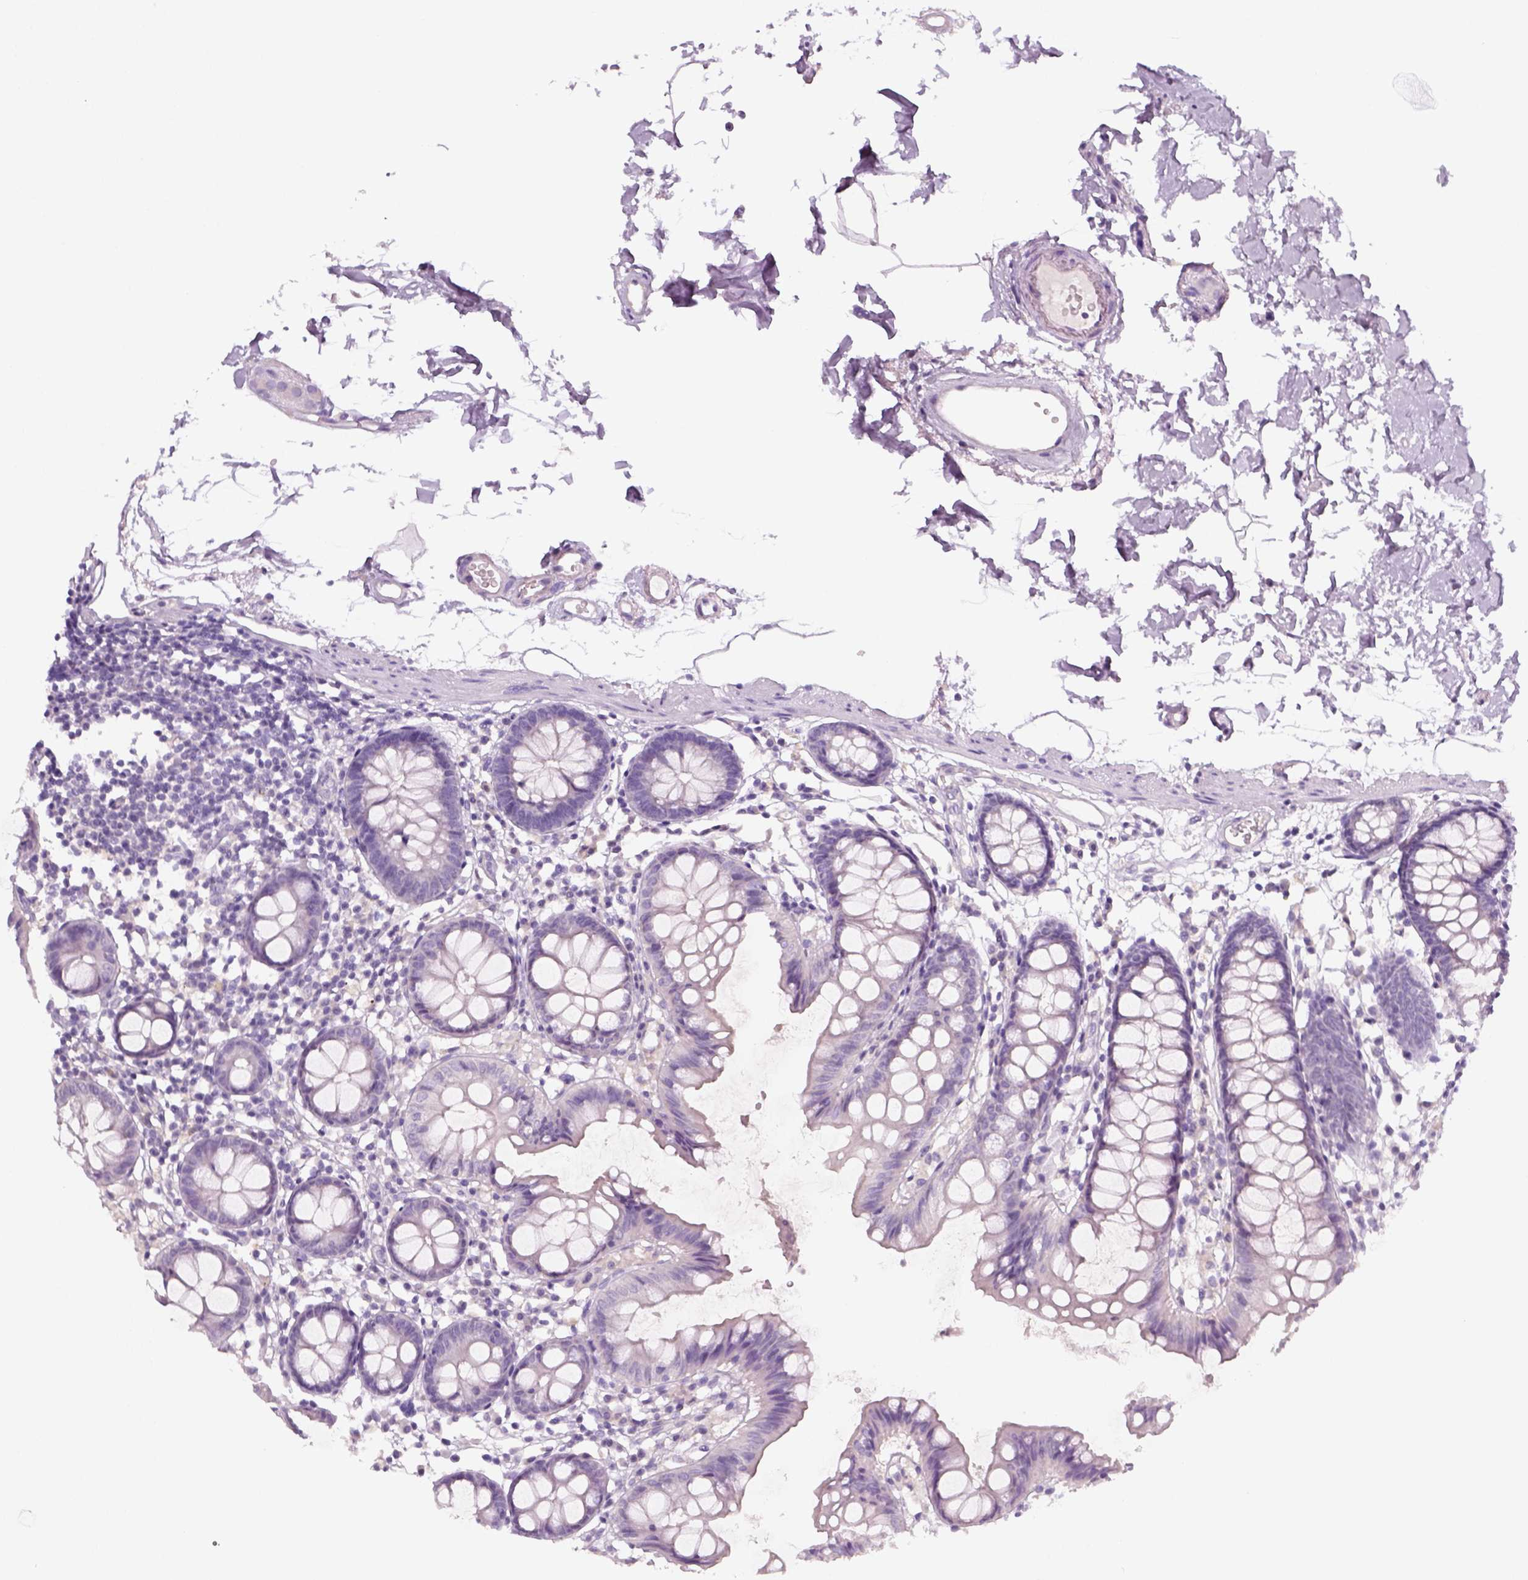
{"staining": {"intensity": "negative", "quantity": "none", "location": "none"}, "tissue": "colon", "cell_type": "Endothelial cells", "image_type": "normal", "snomed": [{"axis": "morphology", "description": "Normal tissue, NOS"}, {"axis": "topography", "description": "Colon"}], "caption": "The histopathology image exhibits no significant staining in endothelial cells of colon.", "gene": "KRT25", "patient": {"sex": "female", "age": 84}}